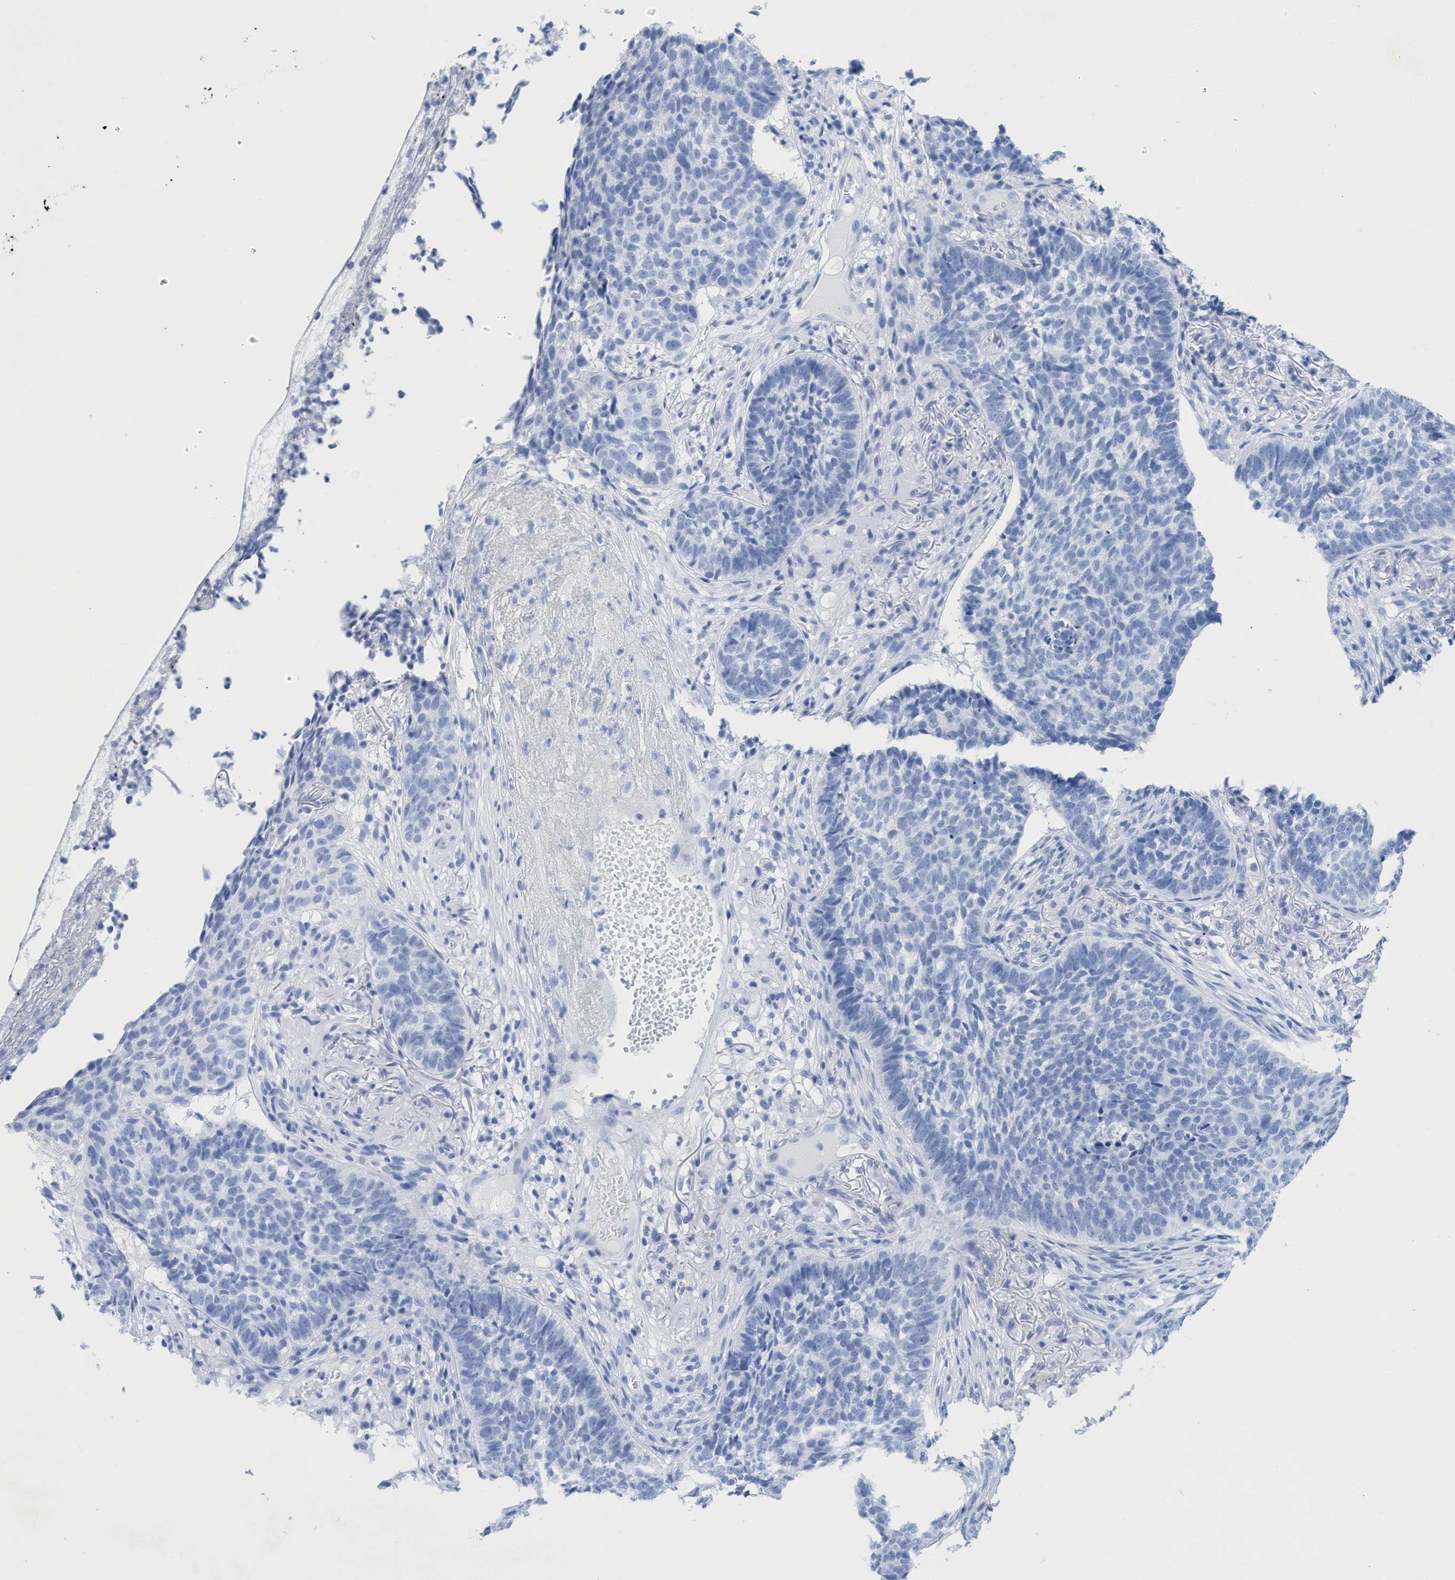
{"staining": {"intensity": "negative", "quantity": "none", "location": "none"}, "tissue": "skin cancer", "cell_type": "Tumor cells", "image_type": "cancer", "snomed": [{"axis": "morphology", "description": "Basal cell carcinoma"}, {"axis": "topography", "description": "Skin"}], "caption": "The image shows no staining of tumor cells in basal cell carcinoma (skin).", "gene": "INSL6", "patient": {"sex": "male", "age": 85}}